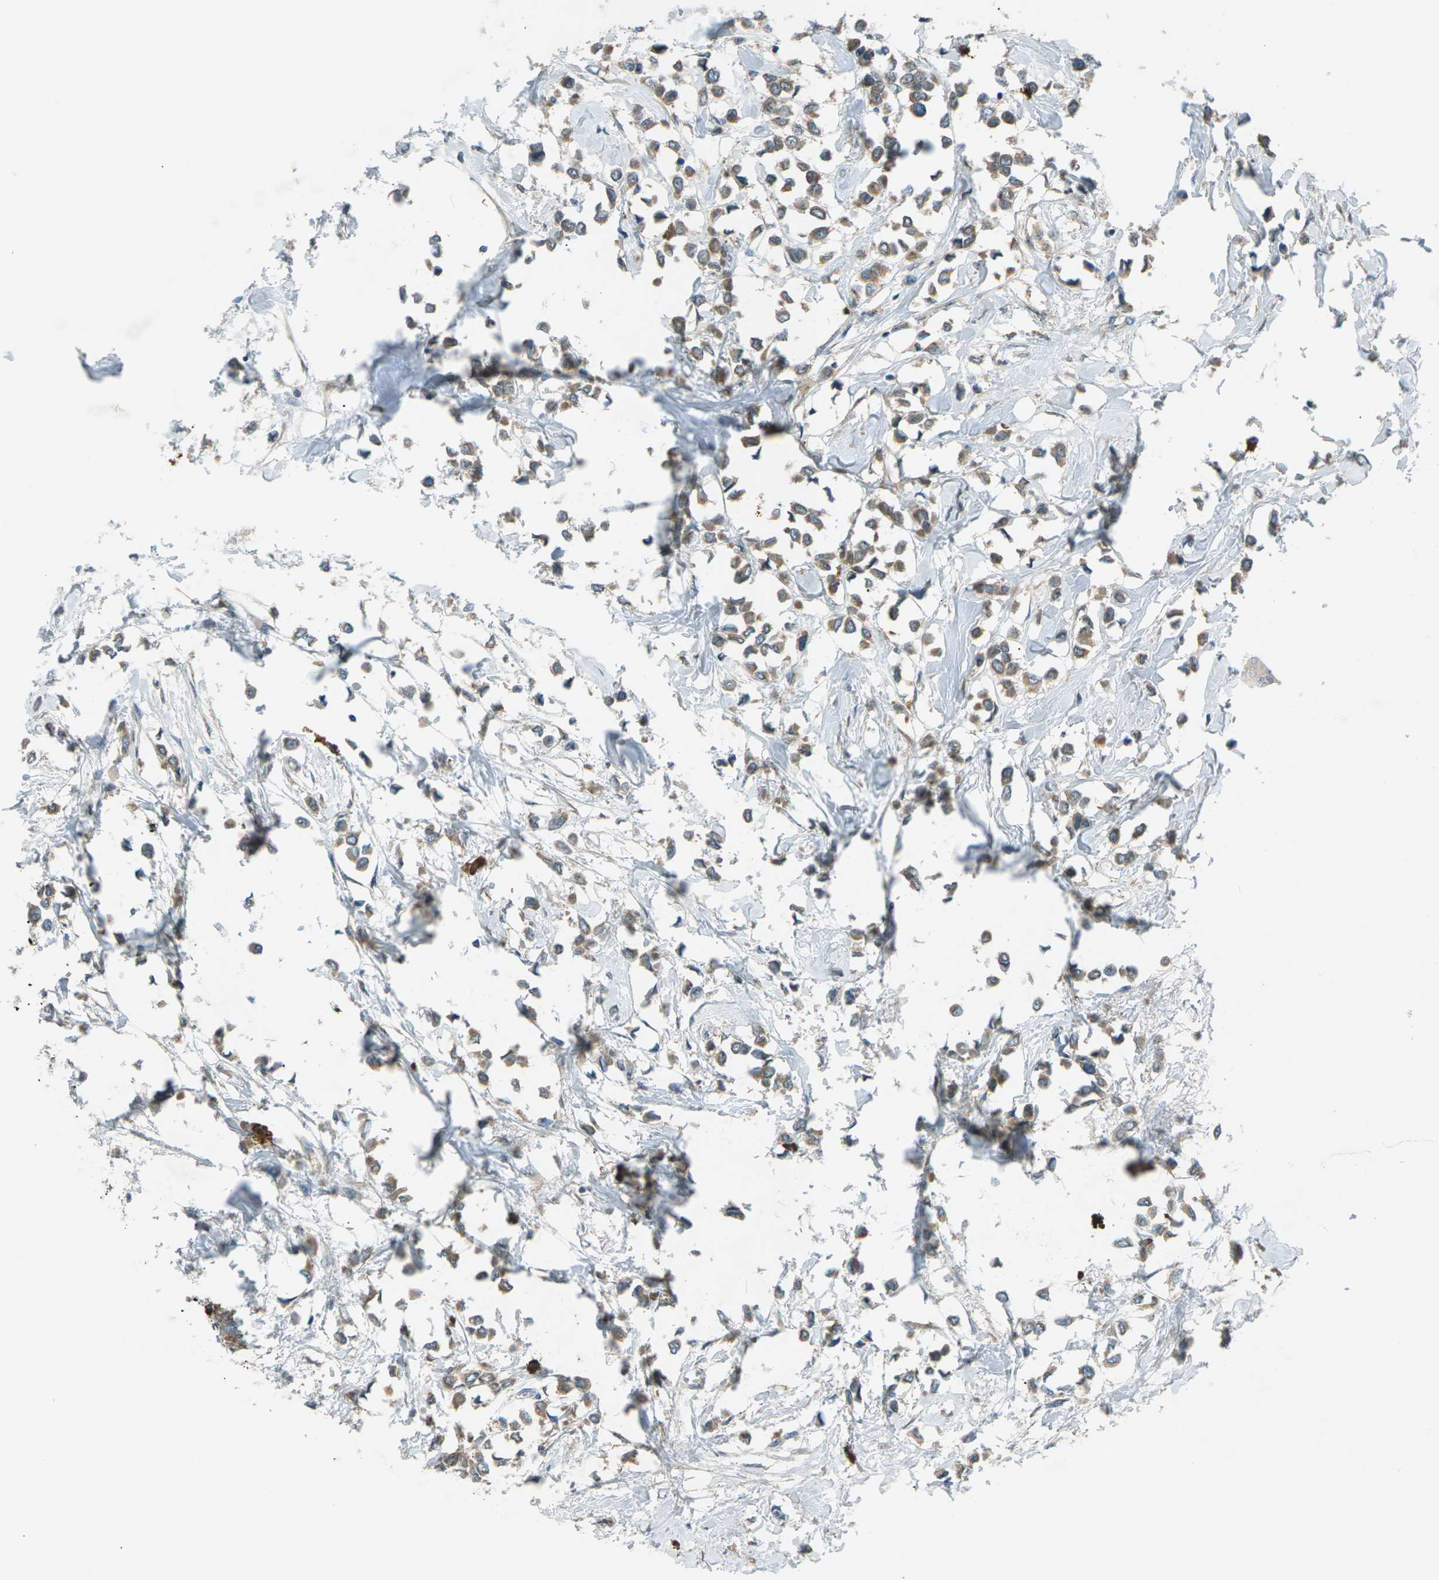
{"staining": {"intensity": "moderate", "quantity": ">75%", "location": "cytoplasmic/membranous"}, "tissue": "breast cancer", "cell_type": "Tumor cells", "image_type": "cancer", "snomed": [{"axis": "morphology", "description": "Lobular carcinoma"}, {"axis": "topography", "description": "Breast"}], "caption": "Tumor cells reveal medium levels of moderate cytoplasmic/membranous positivity in about >75% of cells in human lobular carcinoma (breast).", "gene": "DYRK1A", "patient": {"sex": "female", "age": 51}}